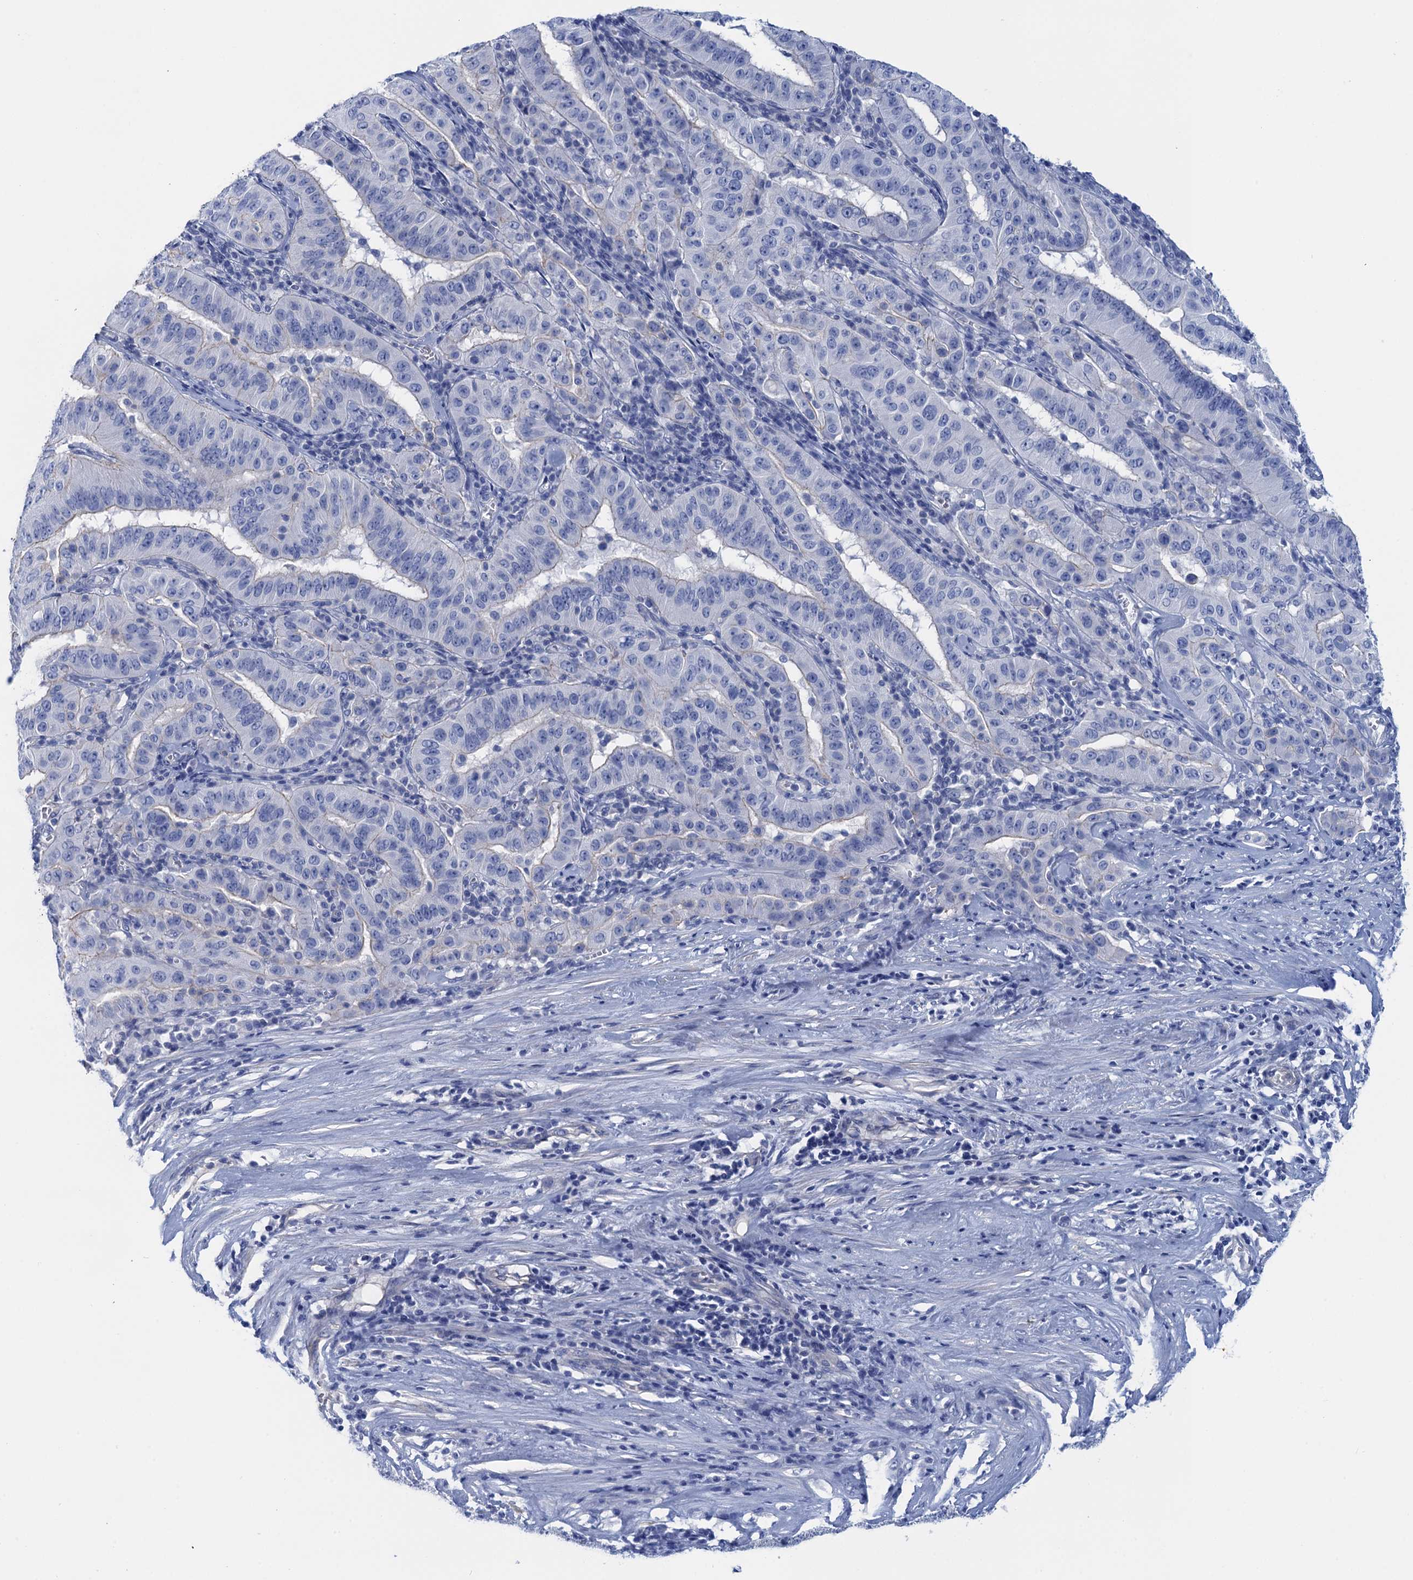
{"staining": {"intensity": "negative", "quantity": "none", "location": "none"}, "tissue": "pancreatic cancer", "cell_type": "Tumor cells", "image_type": "cancer", "snomed": [{"axis": "morphology", "description": "Adenocarcinoma, NOS"}, {"axis": "topography", "description": "Pancreas"}], "caption": "Tumor cells are negative for protein expression in human pancreatic cancer (adenocarcinoma).", "gene": "CALML5", "patient": {"sex": "male", "age": 63}}